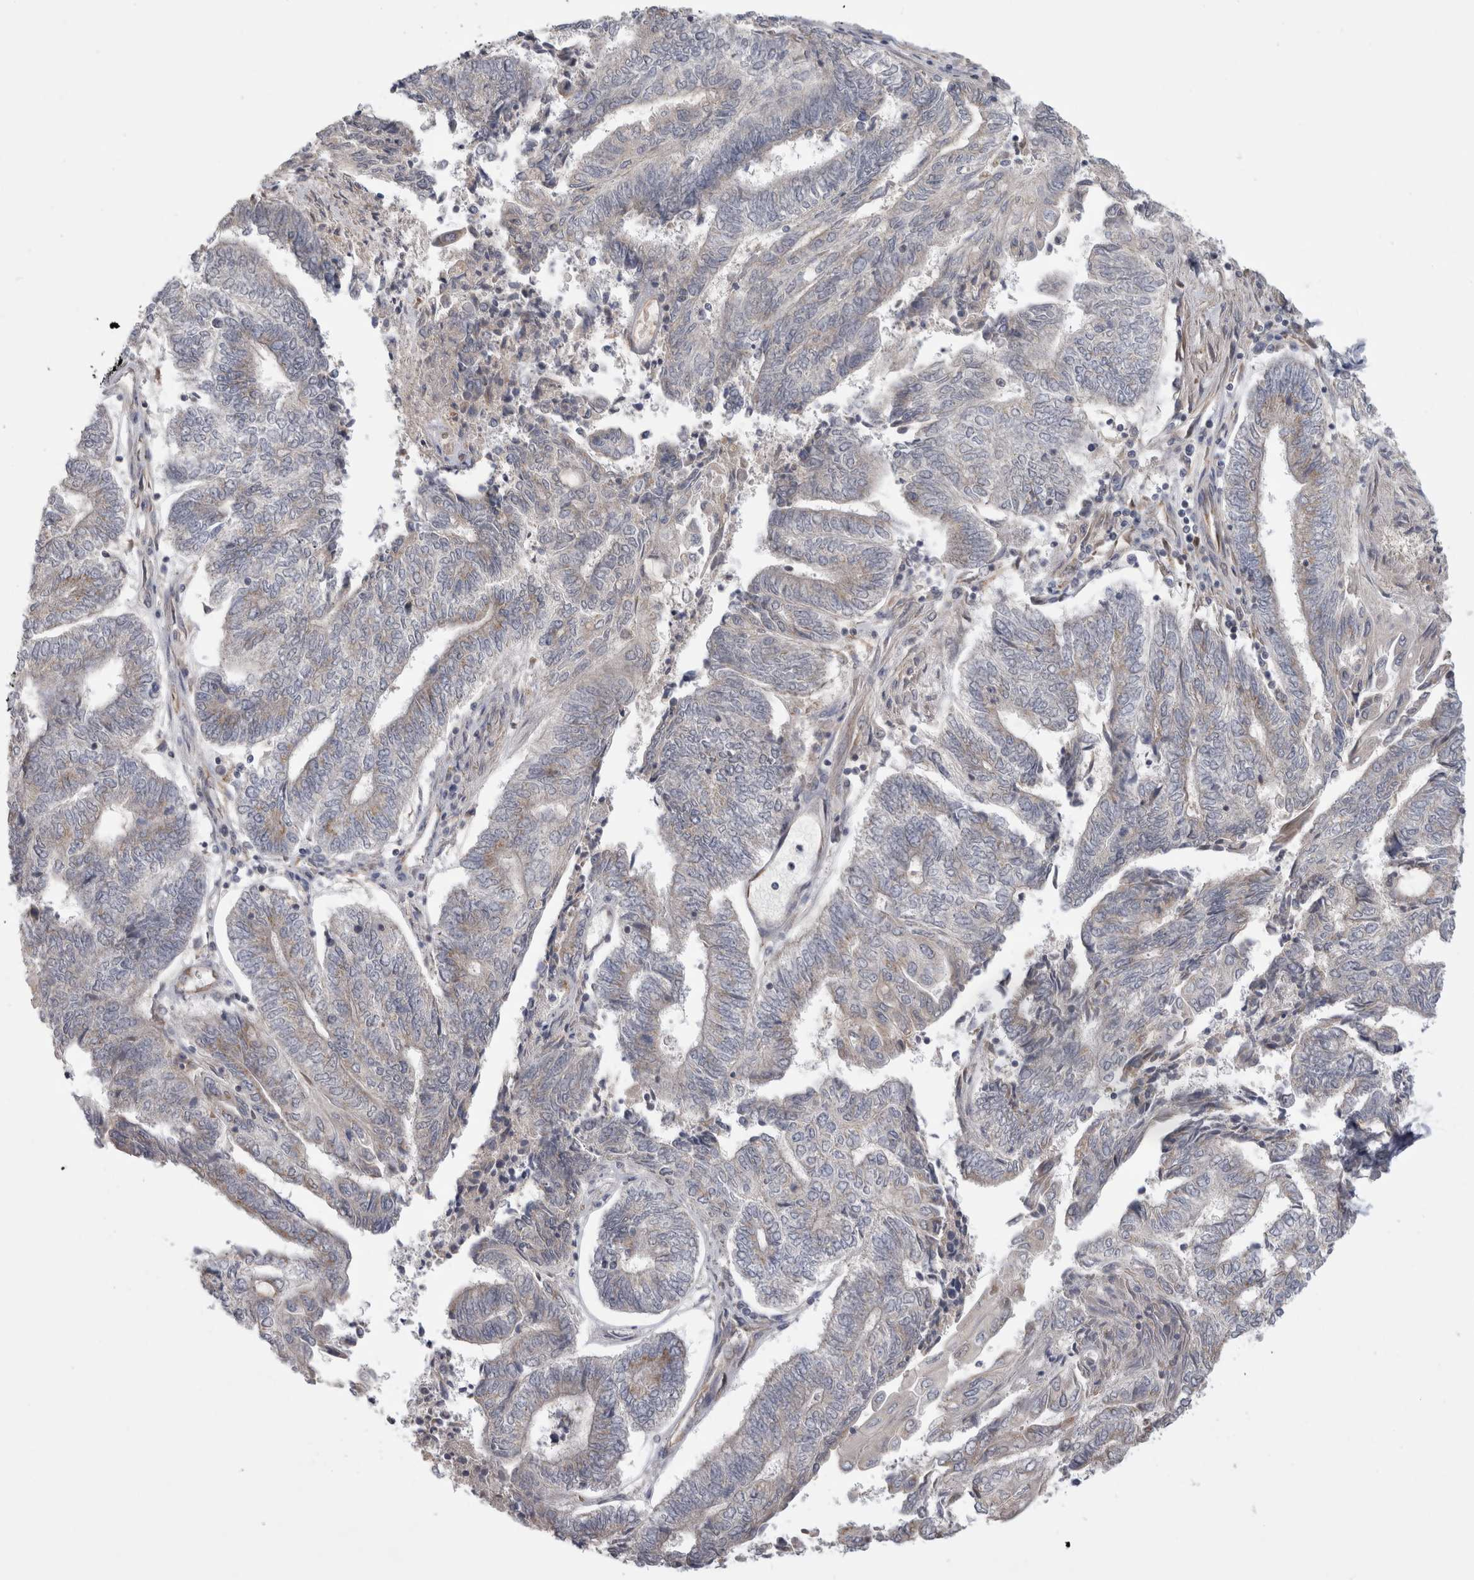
{"staining": {"intensity": "weak", "quantity": "25%-75%", "location": "cytoplasmic/membranous"}, "tissue": "endometrial cancer", "cell_type": "Tumor cells", "image_type": "cancer", "snomed": [{"axis": "morphology", "description": "Adenocarcinoma, NOS"}, {"axis": "topography", "description": "Uterus"}, {"axis": "topography", "description": "Endometrium"}], "caption": "About 25%-75% of tumor cells in human endometrial cancer show weak cytoplasmic/membranous protein staining as visualized by brown immunohistochemical staining.", "gene": "SRD5A3", "patient": {"sex": "female", "age": 70}}